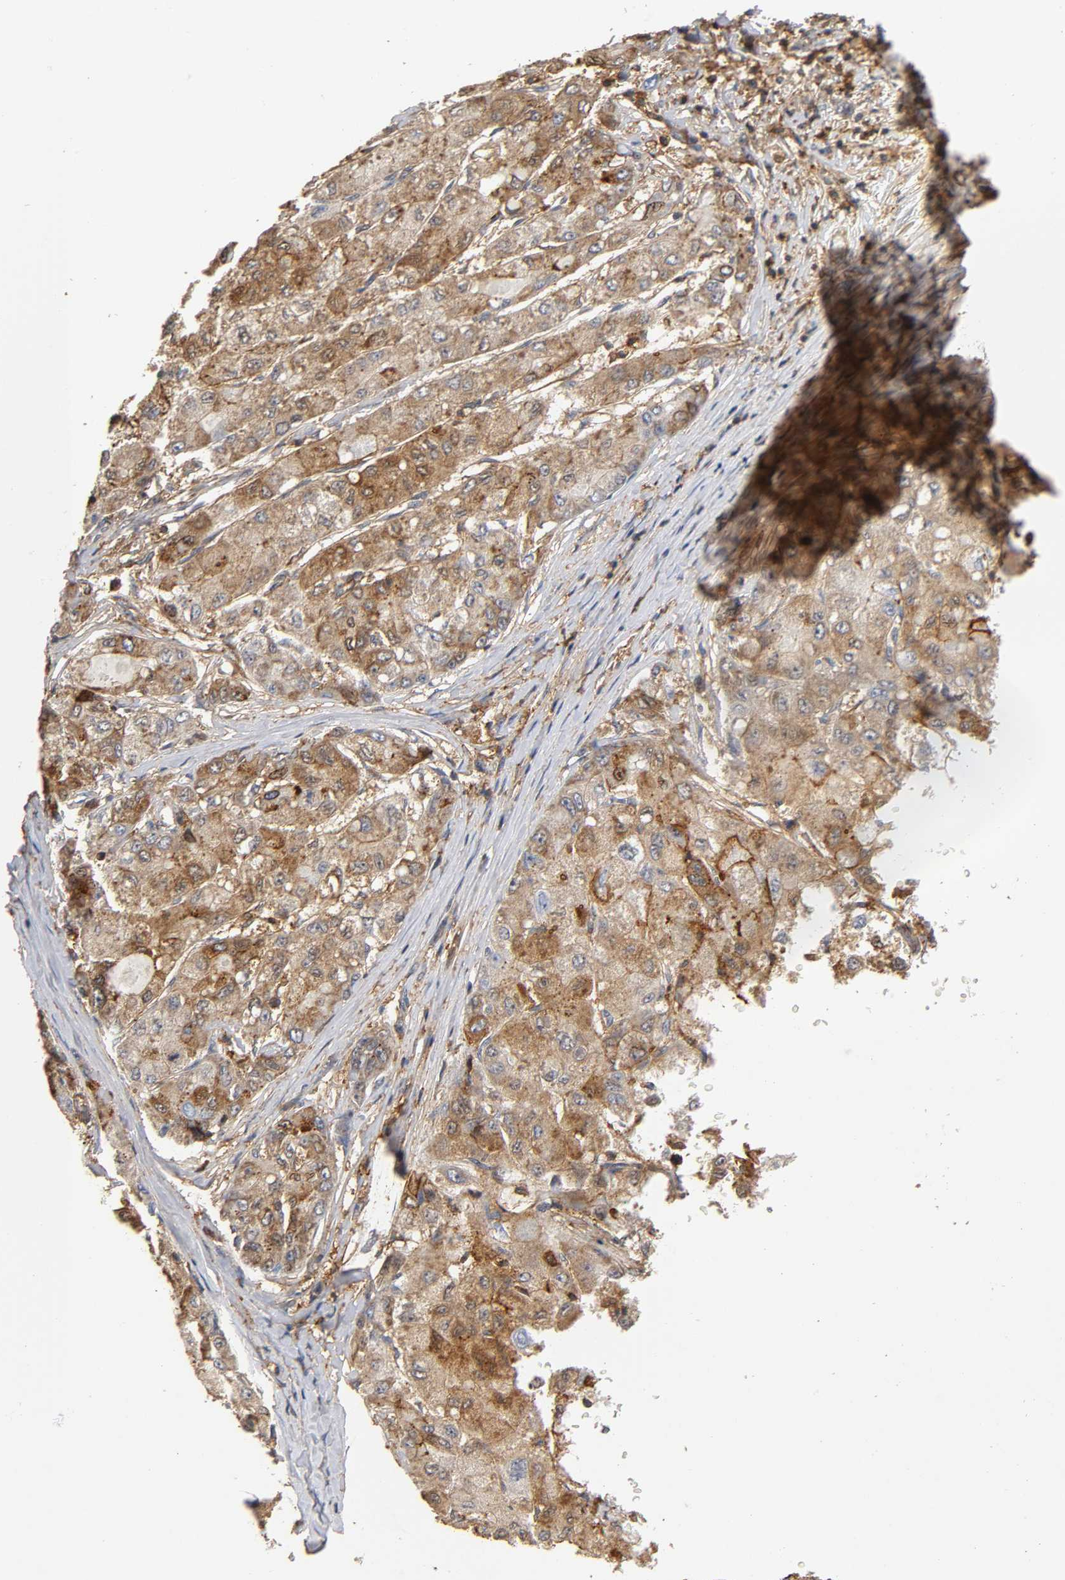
{"staining": {"intensity": "weak", "quantity": ">75%", "location": "cytoplasmic/membranous"}, "tissue": "liver cancer", "cell_type": "Tumor cells", "image_type": "cancer", "snomed": [{"axis": "morphology", "description": "Carcinoma, Hepatocellular, NOS"}, {"axis": "topography", "description": "Liver"}], "caption": "Liver cancer (hepatocellular carcinoma) stained for a protein (brown) shows weak cytoplasmic/membranous positive staining in approximately >75% of tumor cells.", "gene": "ANXA11", "patient": {"sex": "male", "age": 80}}